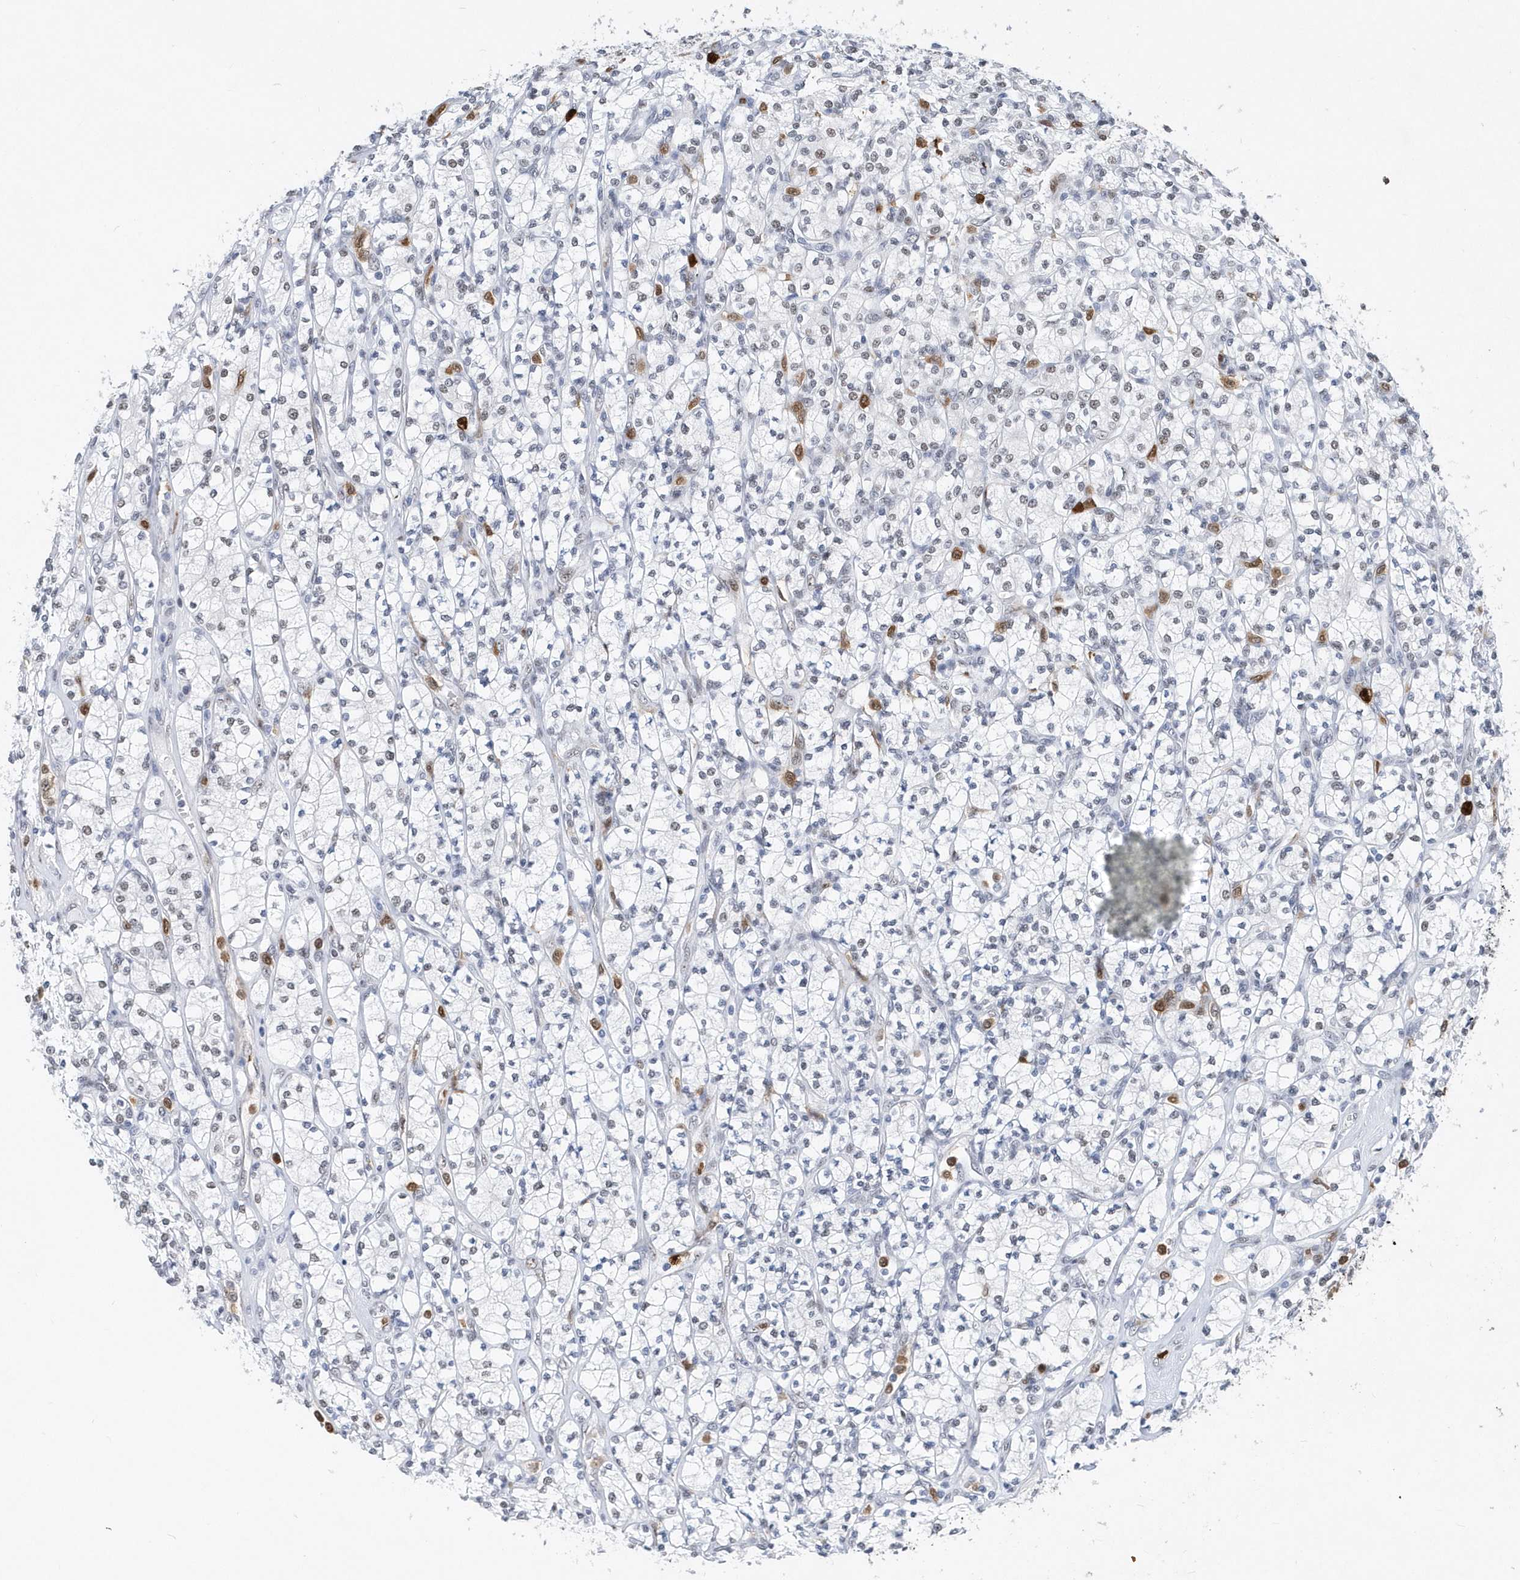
{"staining": {"intensity": "negative", "quantity": "none", "location": "none"}, "tissue": "renal cancer", "cell_type": "Tumor cells", "image_type": "cancer", "snomed": [{"axis": "morphology", "description": "Adenocarcinoma, NOS"}, {"axis": "topography", "description": "Kidney"}], "caption": "Immunohistochemistry photomicrograph of neoplastic tissue: renal cancer stained with DAB (3,3'-diaminobenzidine) reveals no significant protein expression in tumor cells. (DAB (3,3'-diaminobenzidine) IHC visualized using brightfield microscopy, high magnification).", "gene": "RPP30", "patient": {"sex": "male", "age": 77}}